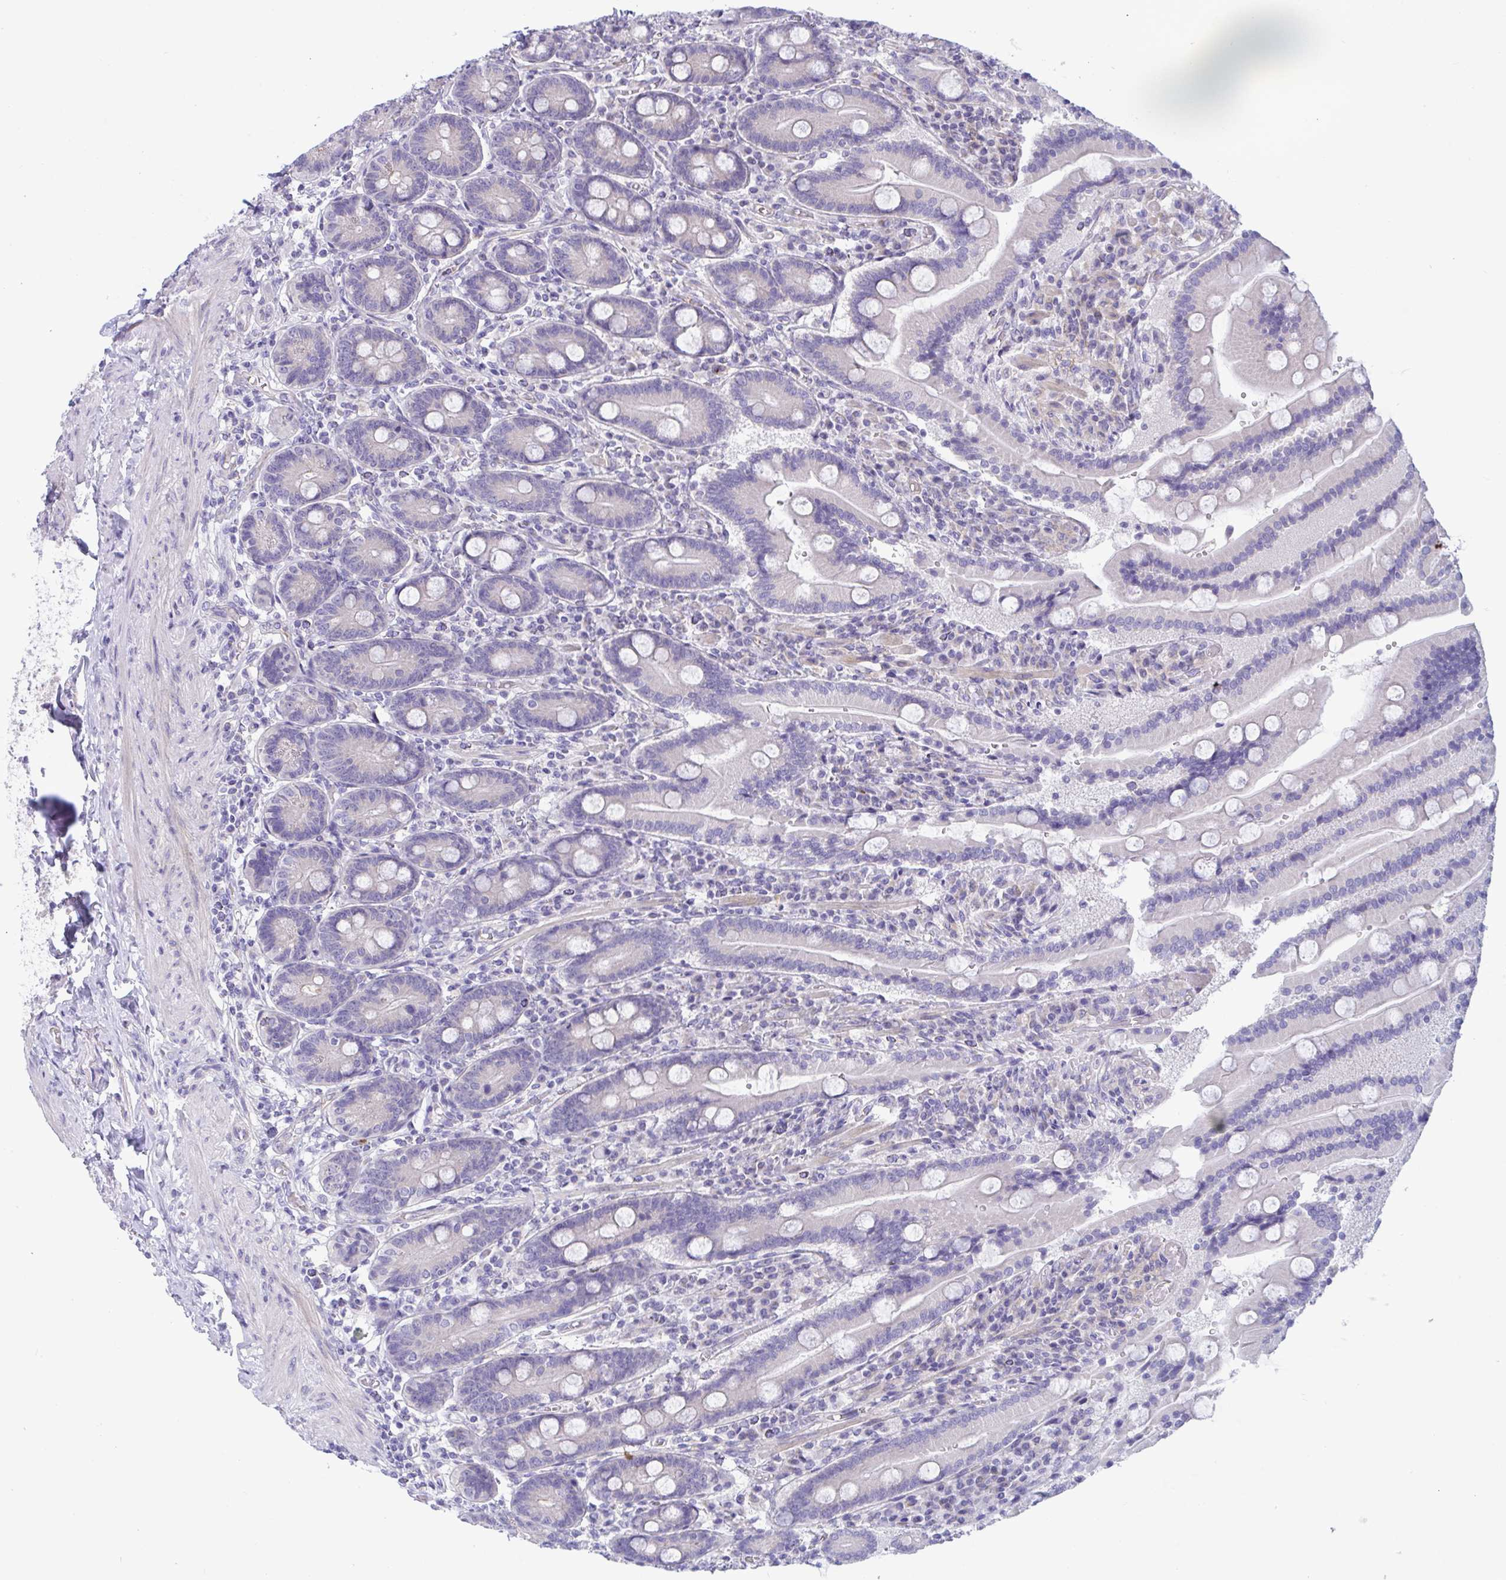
{"staining": {"intensity": "weak", "quantity": "<25%", "location": "cytoplasmic/membranous"}, "tissue": "duodenum", "cell_type": "Glandular cells", "image_type": "normal", "snomed": [{"axis": "morphology", "description": "Normal tissue, NOS"}, {"axis": "topography", "description": "Duodenum"}], "caption": "Immunohistochemical staining of benign duodenum demonstrates no significant expression in glandular cells. The staining was performed using DAB (3,3'-diaminobenzidine) to visualize the protein expression in brown, while the nuclei were stained in blue with hematoxylin (Magnification: 20x).", "gene": "OXLD1", "patient": {"sex": "female", "age": 62}}